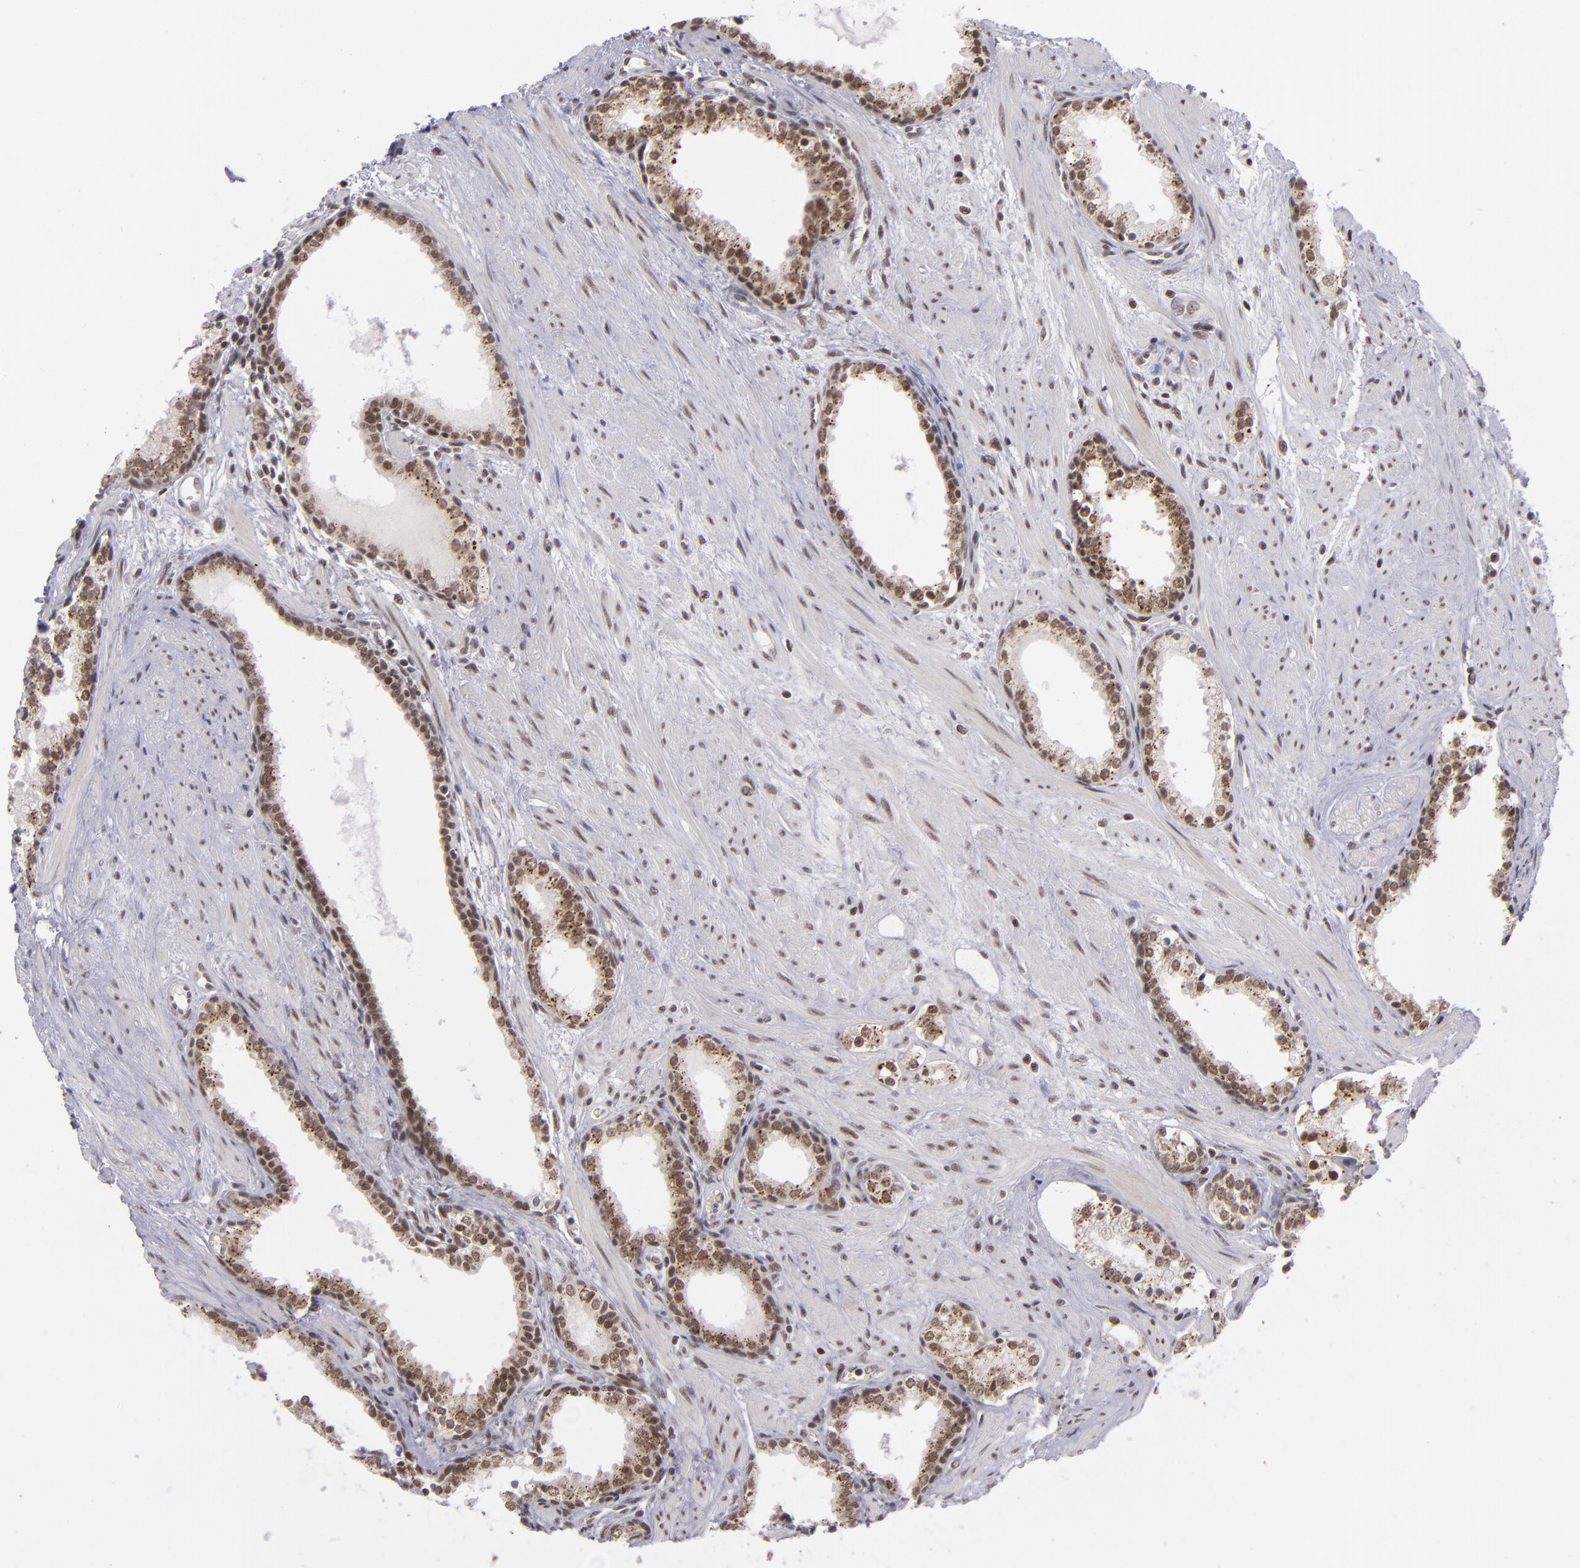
{"staining": {"intensity": "moderate", "quantity": ">75%", "location": "cytoplasmic/membranous,nuclear"}, "tissue": "prostate cancer", "cell_type": "Tumor cells", "image_type": "cancer", "snomed": [{"axis": "morphology", "description": "Adenocarcinoma, Medium grade"}, {"axis": "topography", "description": "Prostate"}], "caption": "The image demonstrates immunohistochemical staining of medium-grade adenocarcinoma (prostate). There is moderate cytoplasmic/membranous and nuclear staining is appreciated in approximately >75% of tumor cells.", "gene": "MLLT3", "patient": {"sex": "male", "age": 73}}